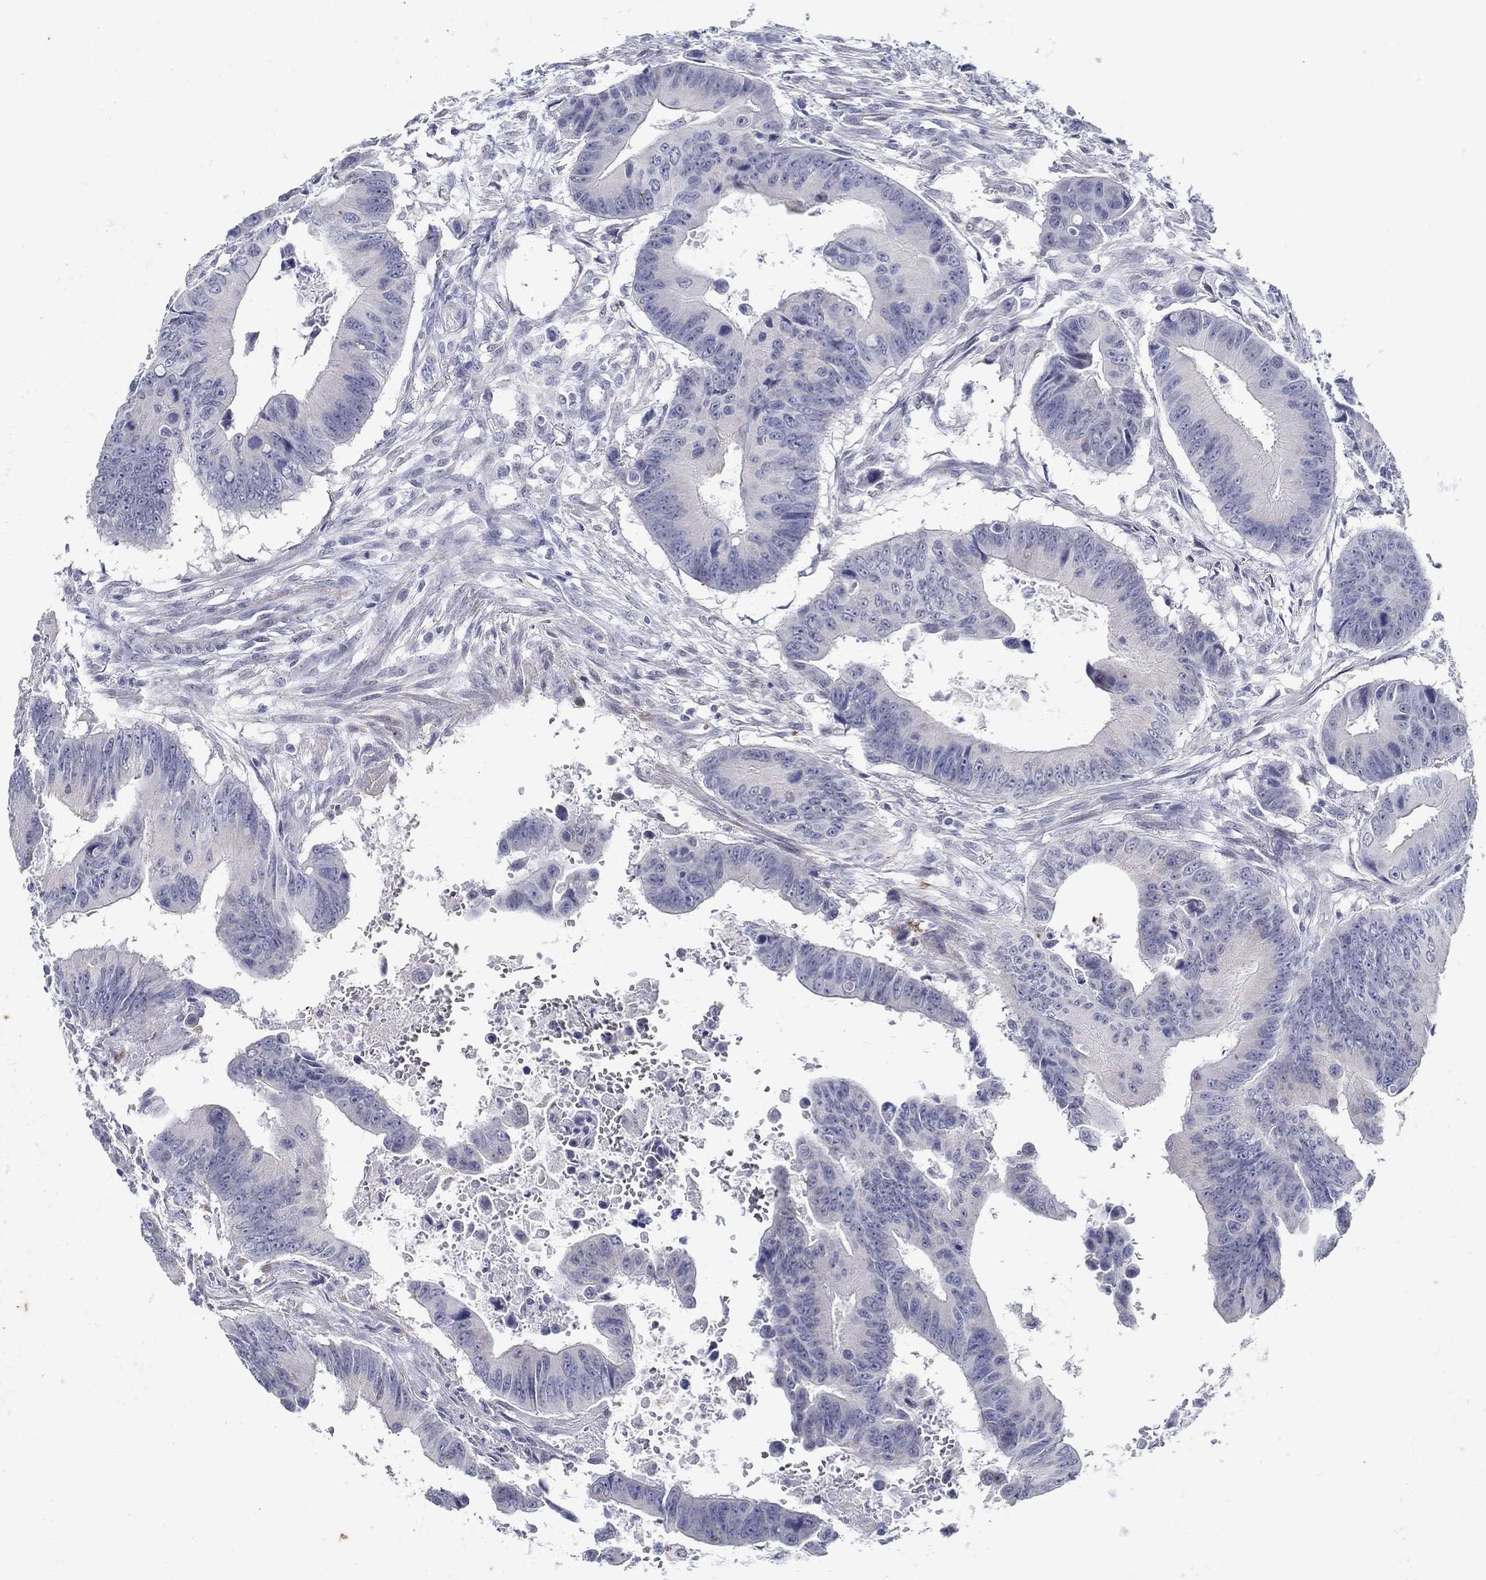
{"staining": {"intensity": "negative", "quantity": "none", "location": "none"}, "tissue": "colorectal cancer", "cell_type": "Tumor cells", "image_type": "cancer", "snomed": [{"axis": "morphology", "description": "Adenocarcinoma, NOS"}, {"axis": "topography", "description": "Colon"}], "caption": "A photomicrograph of colorectal cancer (adenocarcinoma) stained for a protein reveals no brown staining in tumor cells.", "gene": "USP29", "patient": {"sex": "female", "age": 87}}